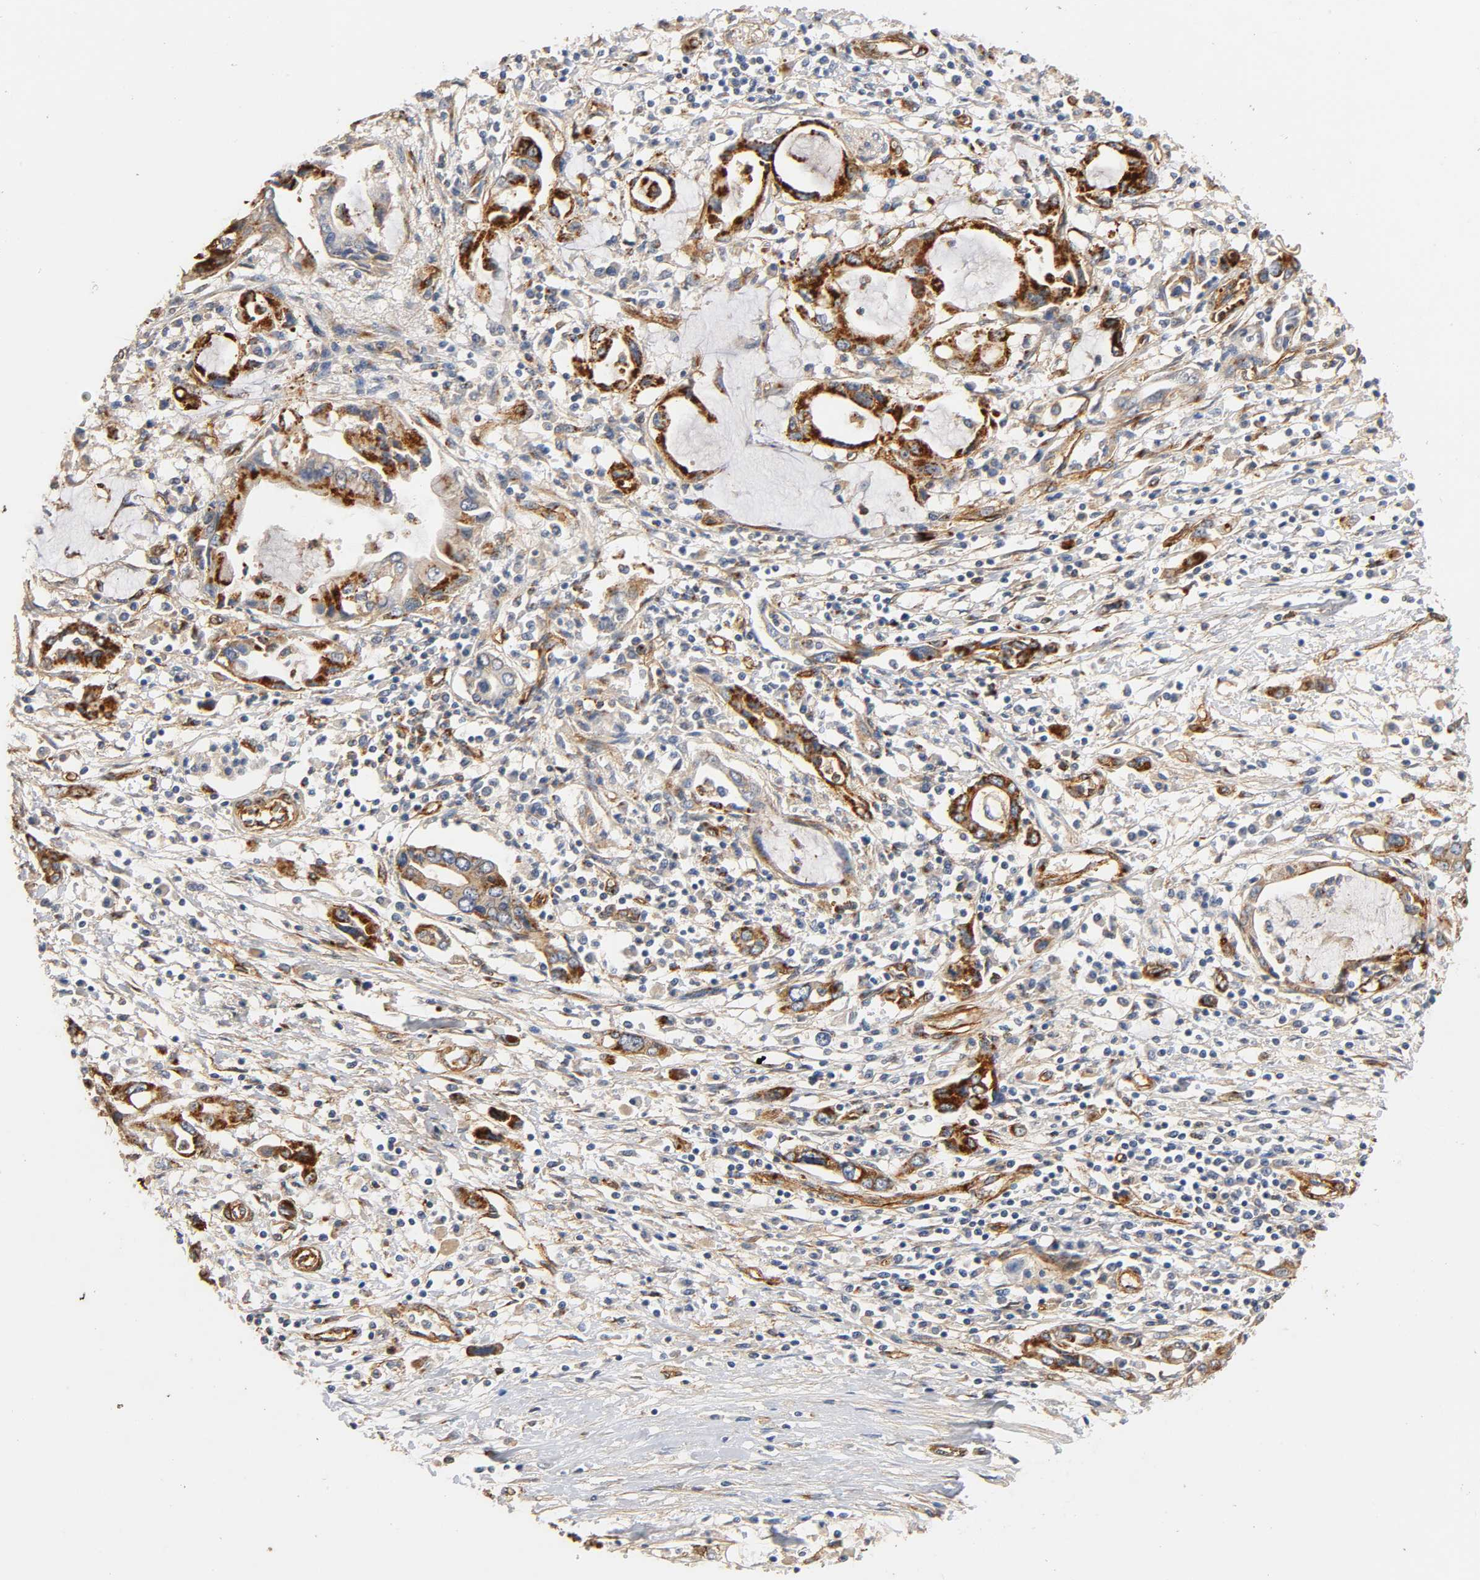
{"staining": {"intensity": "weak", "quantity": "25%-75%", "location": "cytoplasmic/membranous"}, "tissue": "pancreatic cancer", "cell_type": "Tumor cells", "image_type": "cancer", "snomed": [{"axis": "morphology", "description": "Adenocarcinoma, NOS"}, {"axis": "topography", "description": "Pancreas"}], "caption": "Immunohistochemistry photomicrograph of neoplastic tissue: pancreatic cancer (adenocarcinoma) stained using IHC reveals low levels of weak protein expression localized specifically in the cytoplasmic/membranous of tumor cells, appearing as a cytoplasmic/membranous brown color.", "gene": "IFITM3", "patient": {"sex": "female", "age": 57}}